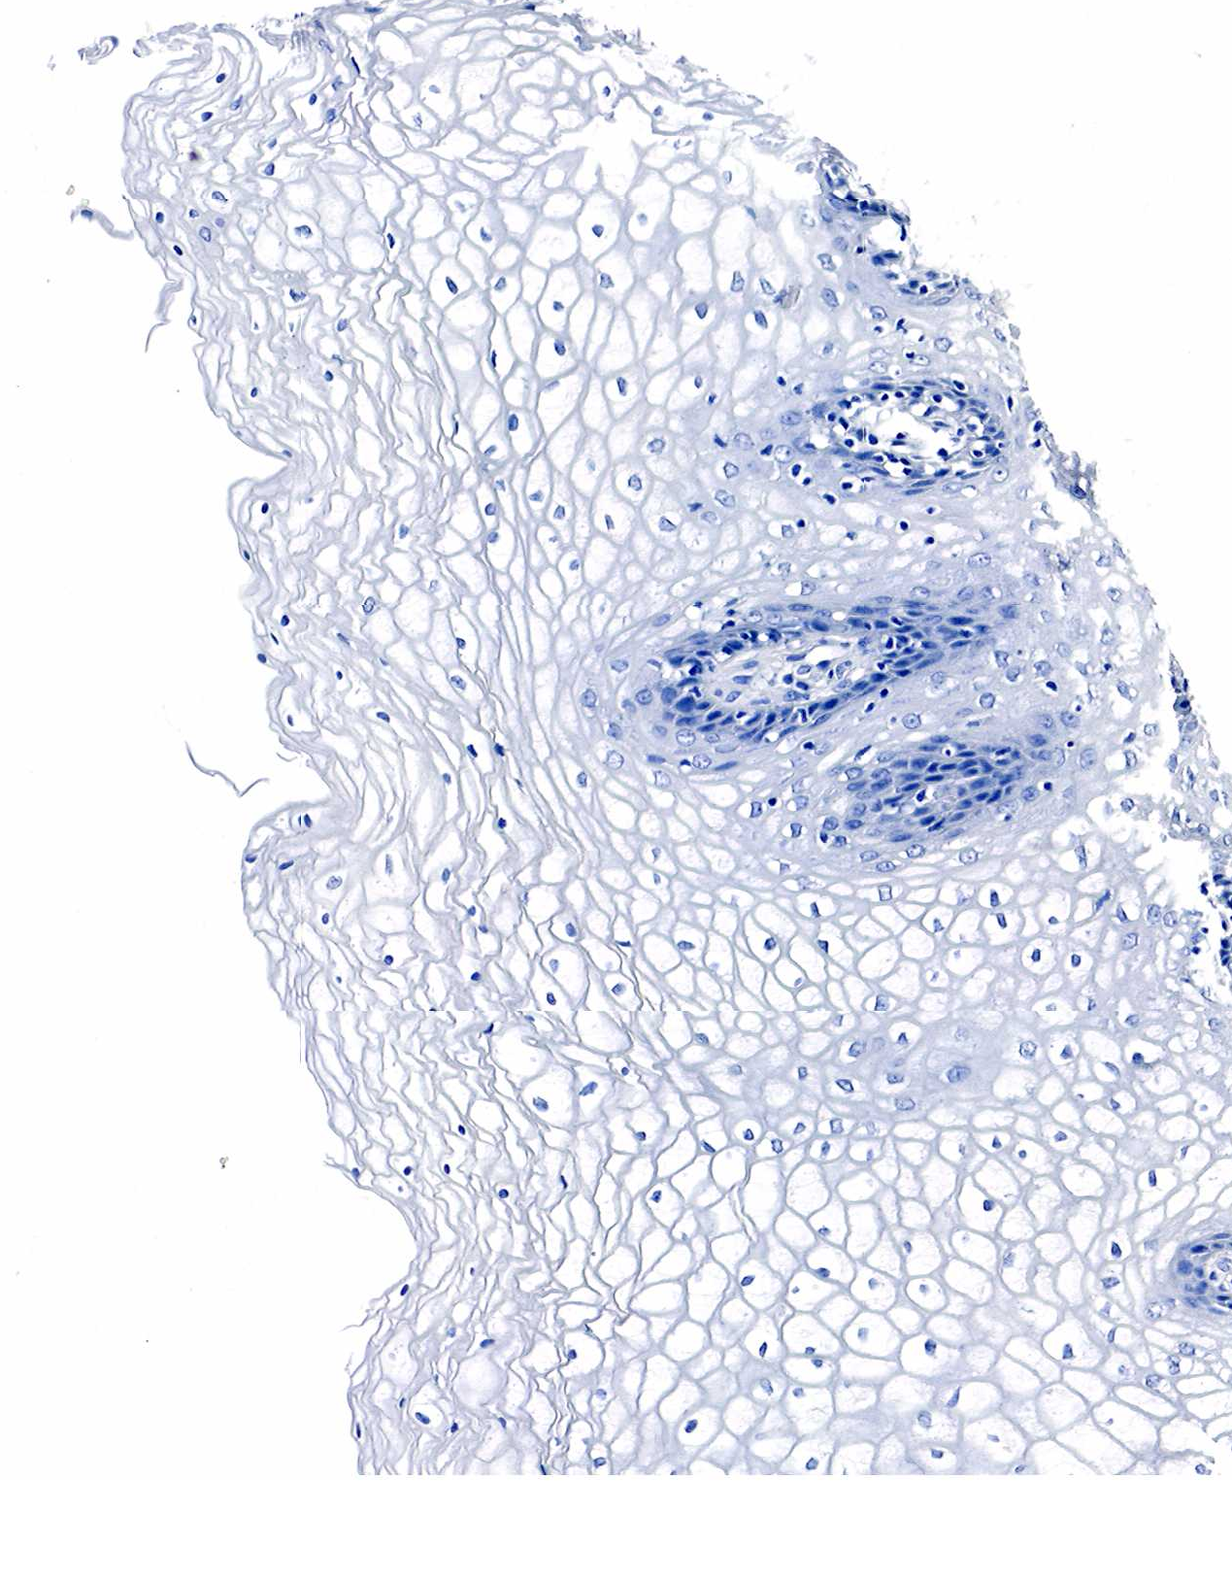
{"staining": {"intensity": "negative", "quantity": "none", "location": "none"}, "tissue": "vagina", "cell_type": "Squamous epithelial cells", "image_type": "normal", "snomed": [{"axis": "morphology", "description": "Normal tissue, NOS"}, {"axis": "topography", "description": "Vagina"}], "caption": "Immunohistochemical staining of normal human vagina reveals no significant expression in squamous epithelial cells.", "gene": "GAST", "patient": {"sex": "female", "age": 34}}